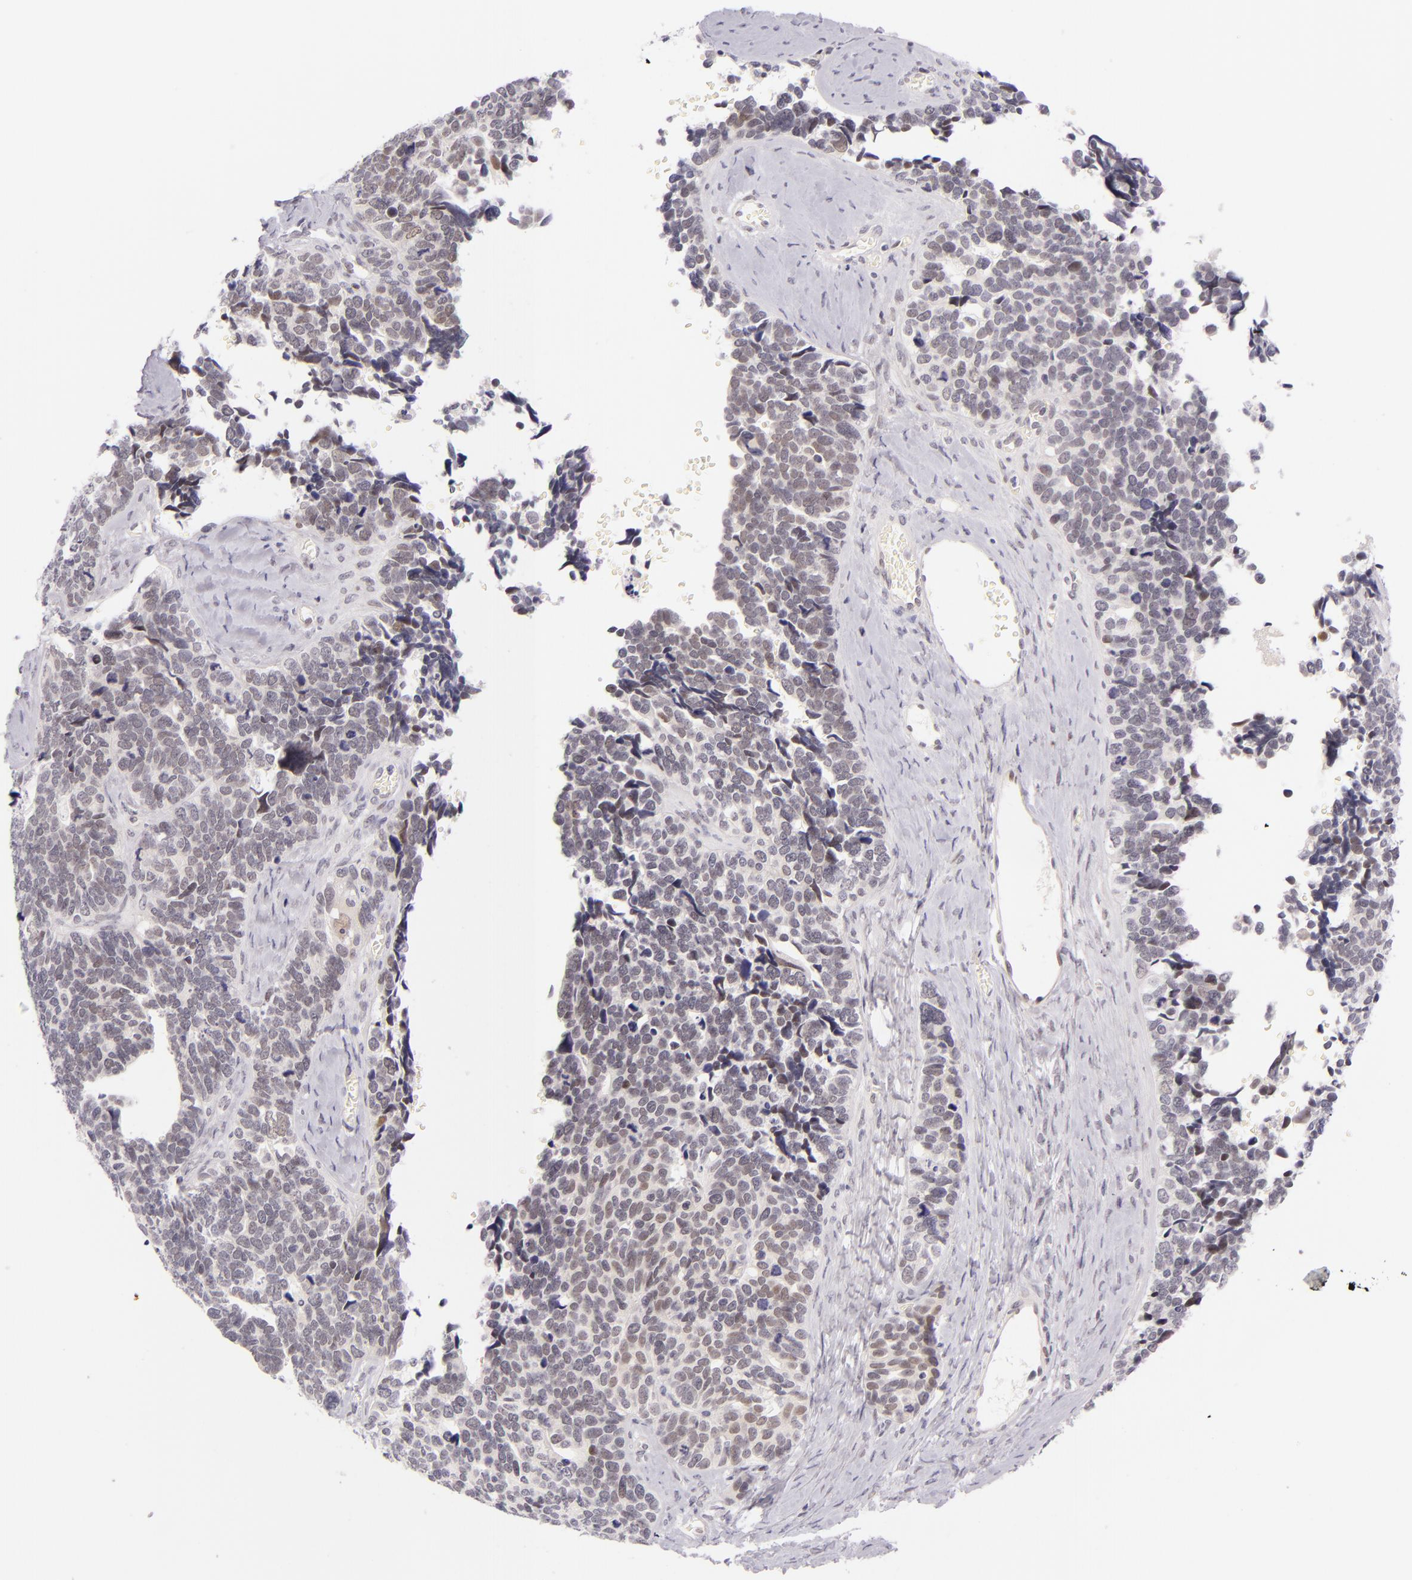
{"staining": {"intensity": "weak", "quantity": "25%-75%", "location": "nuclear"}, "tissue": "ovarian cancer", "cell_type": "Tumor cells", "image_type": "cancer", "snomed": [{"axis": "morphology", "description": "Cystadenocarcinoma, serous, NOS"}, {"axis": "topography", "description": "Ovary"}], "caption": "A brown stain highlights weak nuclear positivity of a protein in human ovarian cancer (serous cystadenocarcinoma) tumor cells.", "gene": "BCL3", "patient": {"sex": "female", "age": 77}}